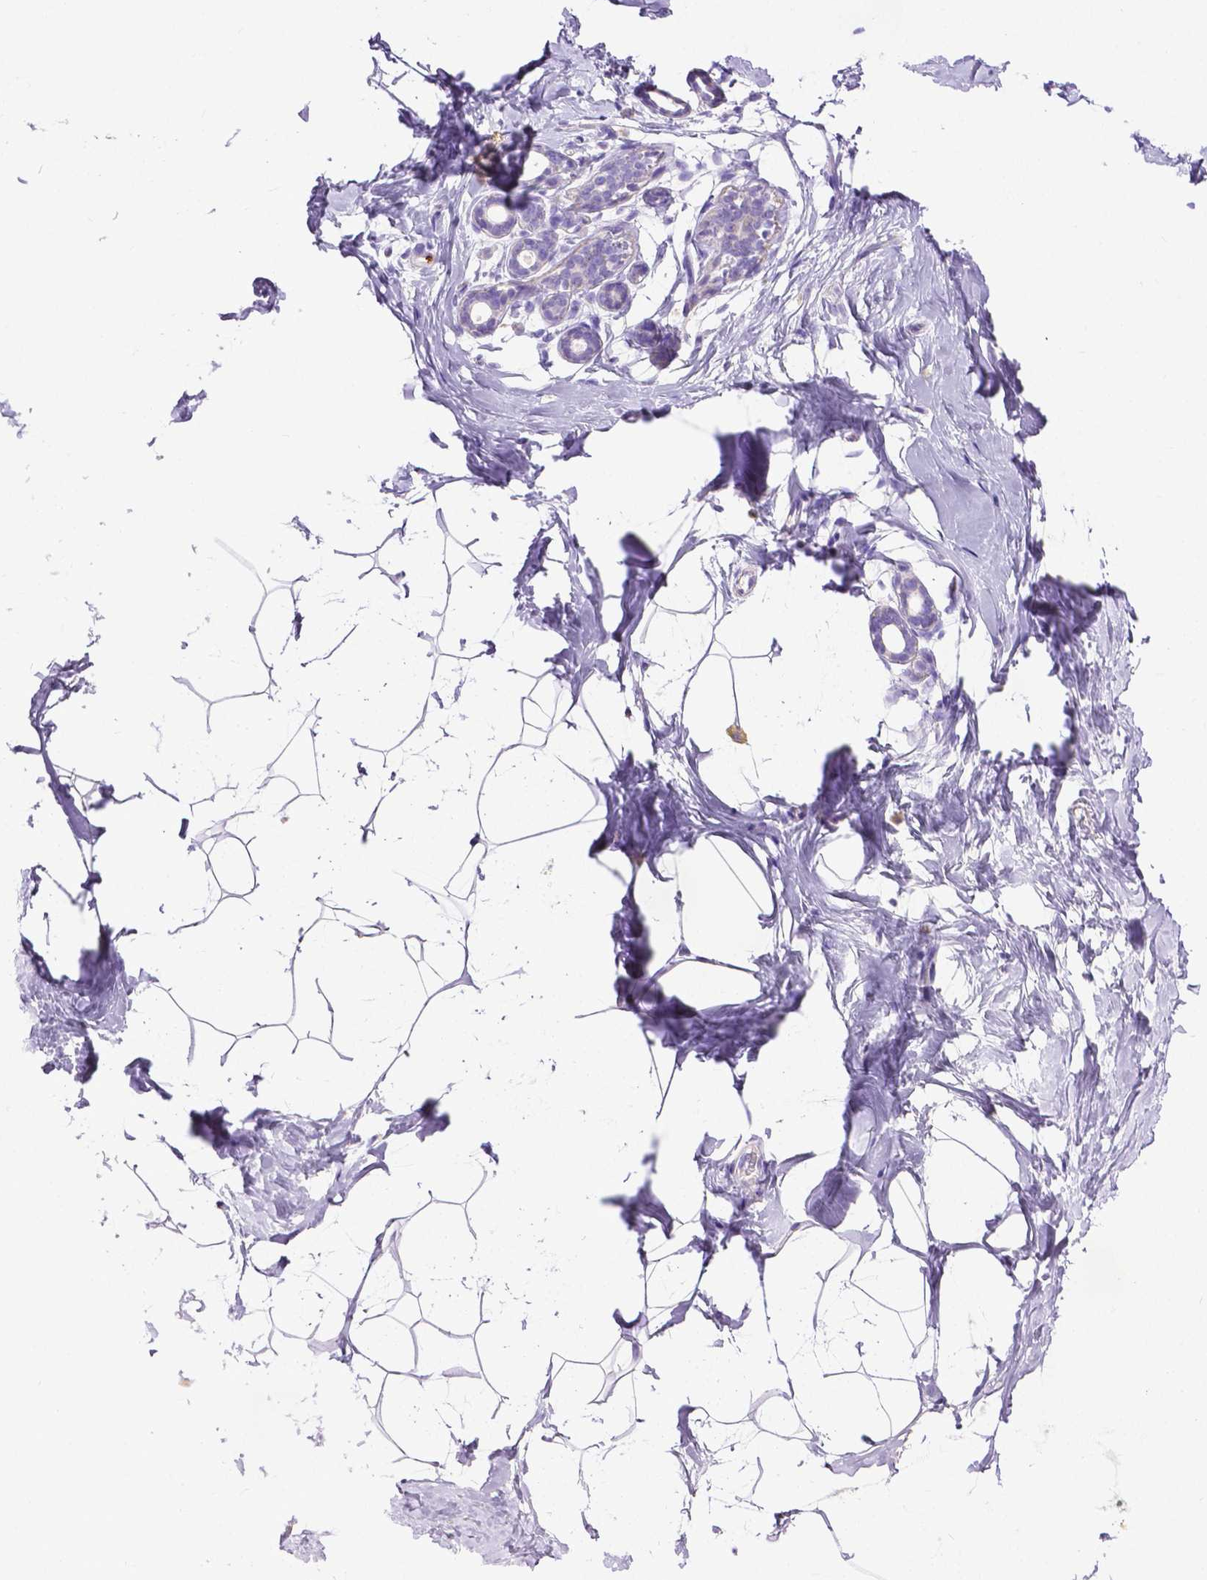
{"staining": {"intensity": "negative", "quantity": "none", "location": "none"}, "tissue": "breast", "cell_type": "Adipocytes", "image_type": "normal", "snomed": [{"axis": "morphology", "description": "Normal tissue, NOS"}, {"axis": "topography", "description": "Breast"}], "caption": "Immunohistochemistry histopathology image of normal breast: breast stained with DAB (3,3'-diaminobenzidine) shows no significant protein expression in adipocytes. (Immunohistochemistry, brightfield microscopy, high magnification).", "gene": "MMP9", "patient": {"sex": "female", "age": 32}}